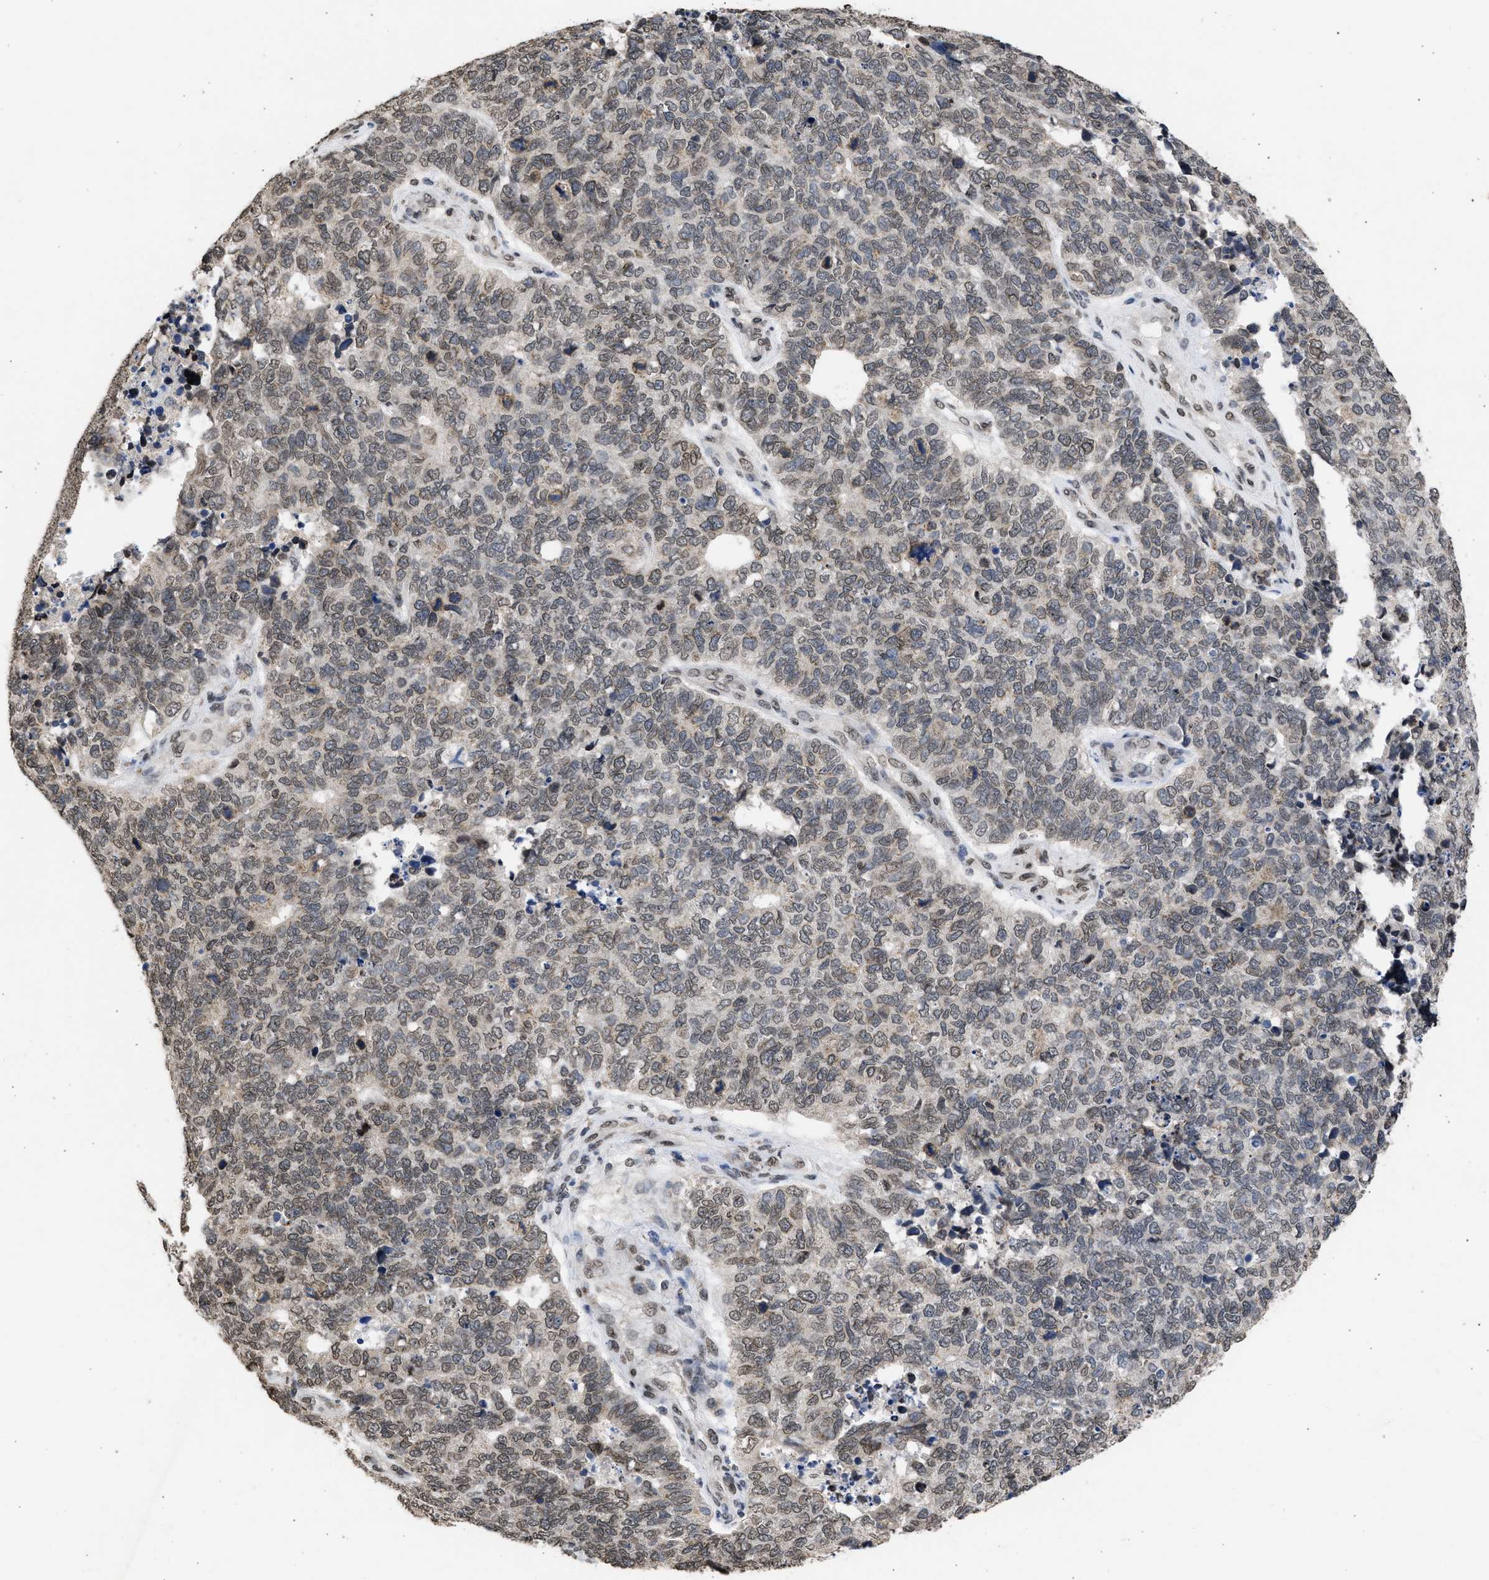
{"staining": {"intensity": "negative", "quantity": "none", "location": "none"}, "tissue": "cervical cancer", "cell_type": "Tumor cells", "image_type": "cancer", "snomed": [{"axis": "morphology", "description": "Squamous cell carcinoma, NOS"}, {"axis": "topography", "description": "Cervix"}], "caption": "There is no significant staining in tumor cells of squamous cell carcinoma (cervical).", "gene": "NUP35", "patient": {"sex": "female", "age": 63}}